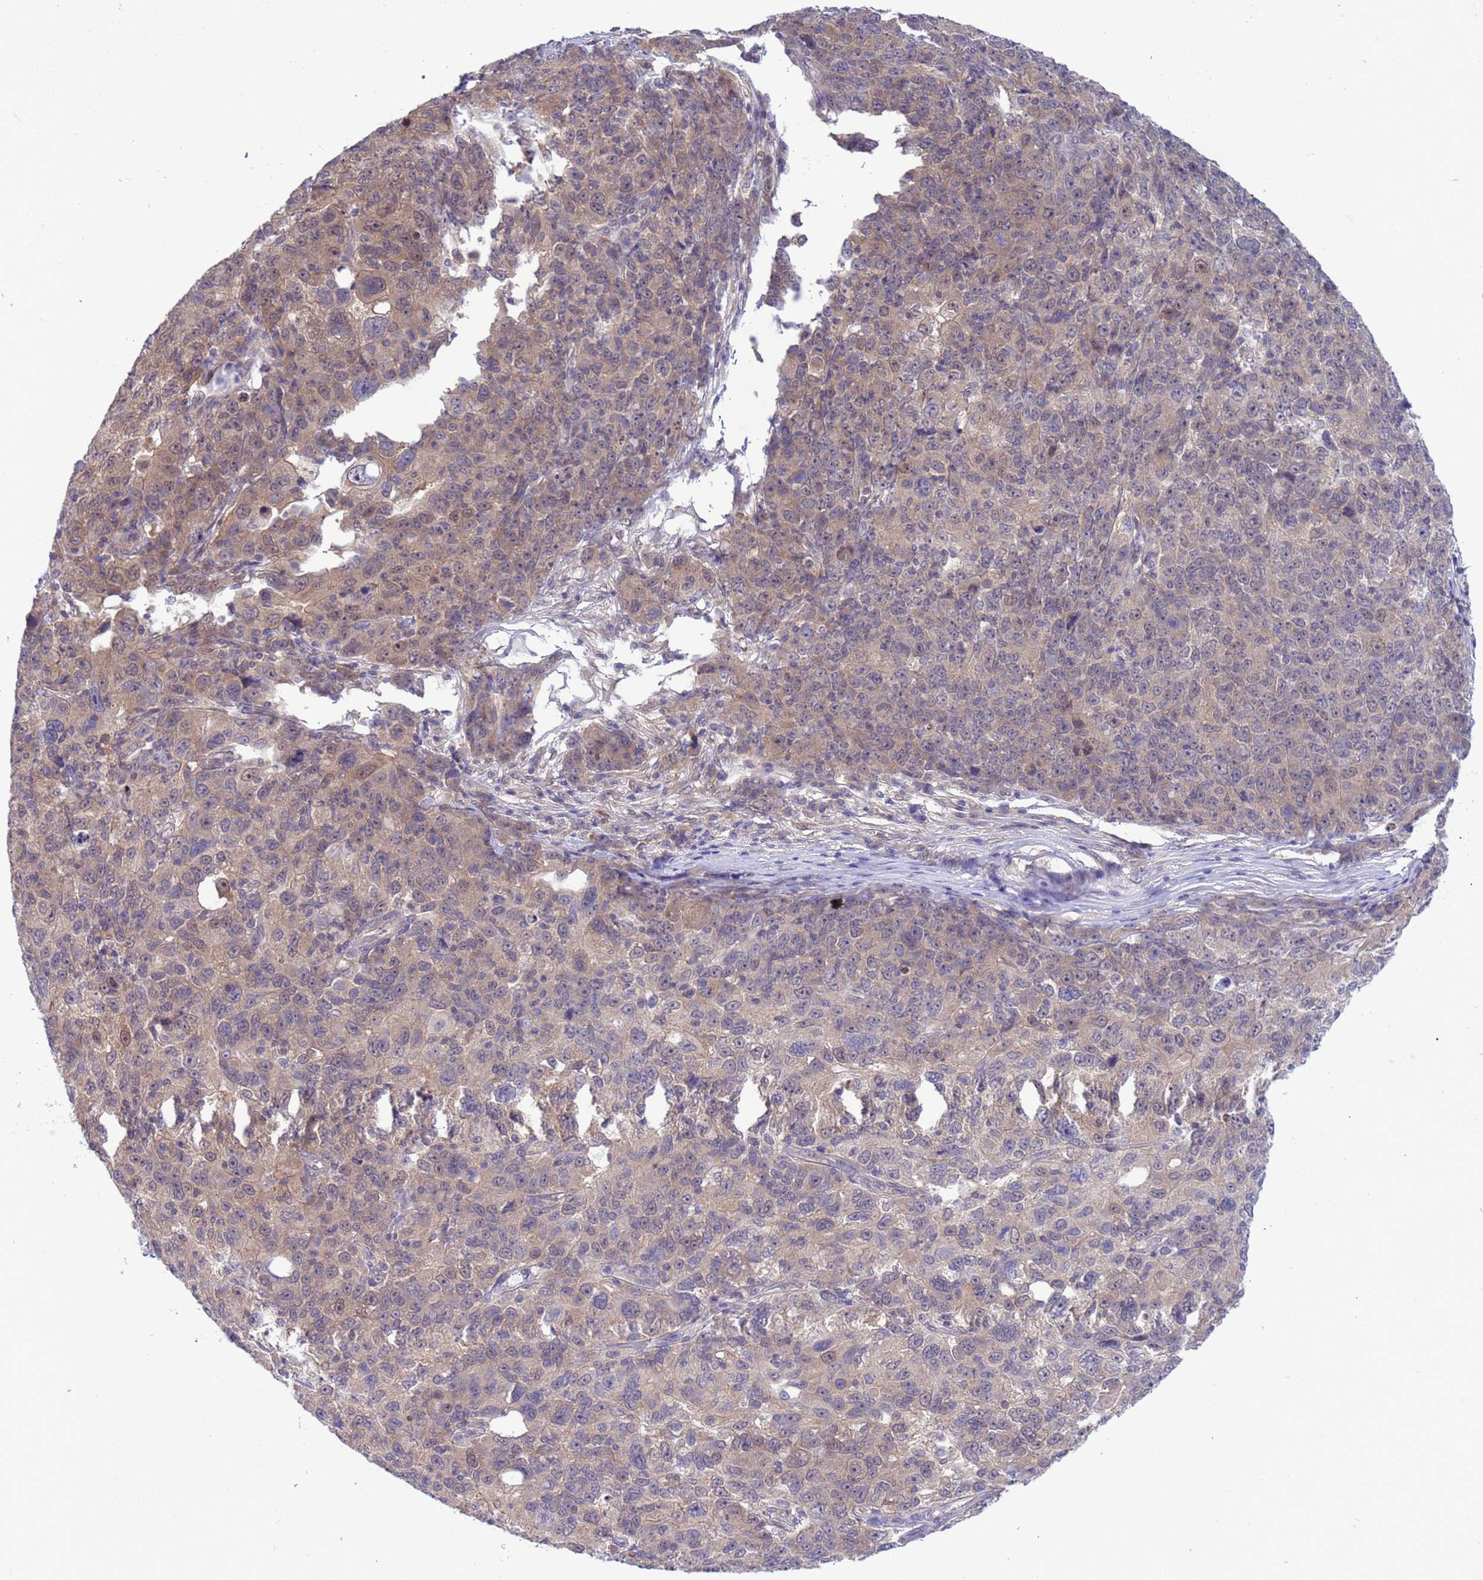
{"staining": {"intensity": "weak", "quantity": "25%-75%", "location": "cytoplasmic/membranous"}, "tissue": "ovarian cancer", "cell_type": "Tumor cells", "image_type": "cancer", "snomed": [{"axis": "morphology", "description": "Carcinoma, endometroid"}, {"axis": "topography", "description": "Ovary"}], "caption": "There is low levels of weak cytoplasmic/membranous staining in tumor cells of ovarian endometroid carcinoma, as demonstrated by immunohistochemical staining (brown color).", "gene": "ZNF461", "patient": {"sex": "female", "age": 42}}